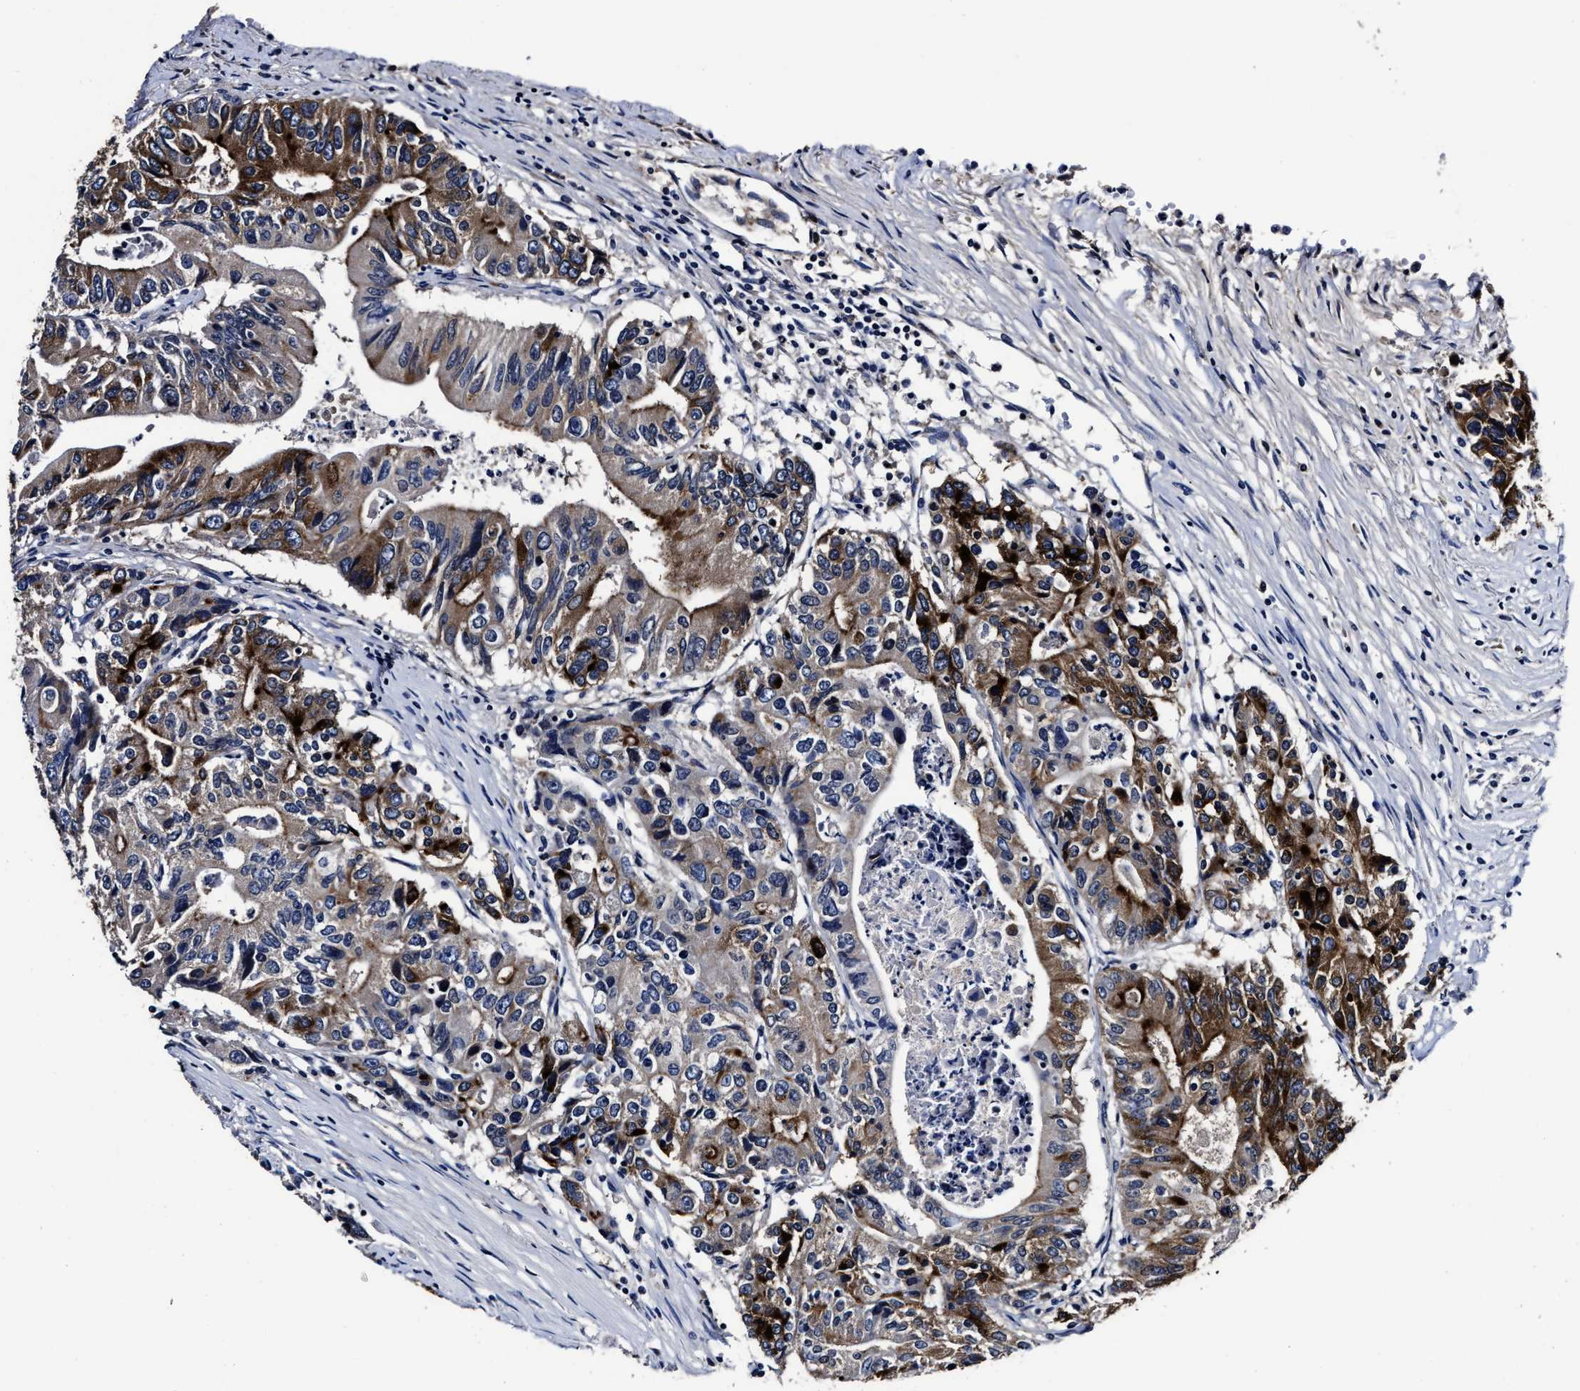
{"staining": {"intensity": "strong", "quantity": "25%-75%", "location": "cytoplasmic/membranous"}, "tissue": "colorectal cancer", "cell_type": "Tumor cells", "image_type": "cancer", "snomed": [{"axis": "morphology", "description": "Adenocarcinoma, NOS"}, {"axis": "topography", "description": "Colon"}], "caption": "A micrograph of colorectal adenocarcinoma stained for a protein shows strong cytoplasmic/membranous brown staining in tumor cells.", "gene": "OLFML2A", "patient": {"sex": "female", "age": 77}}